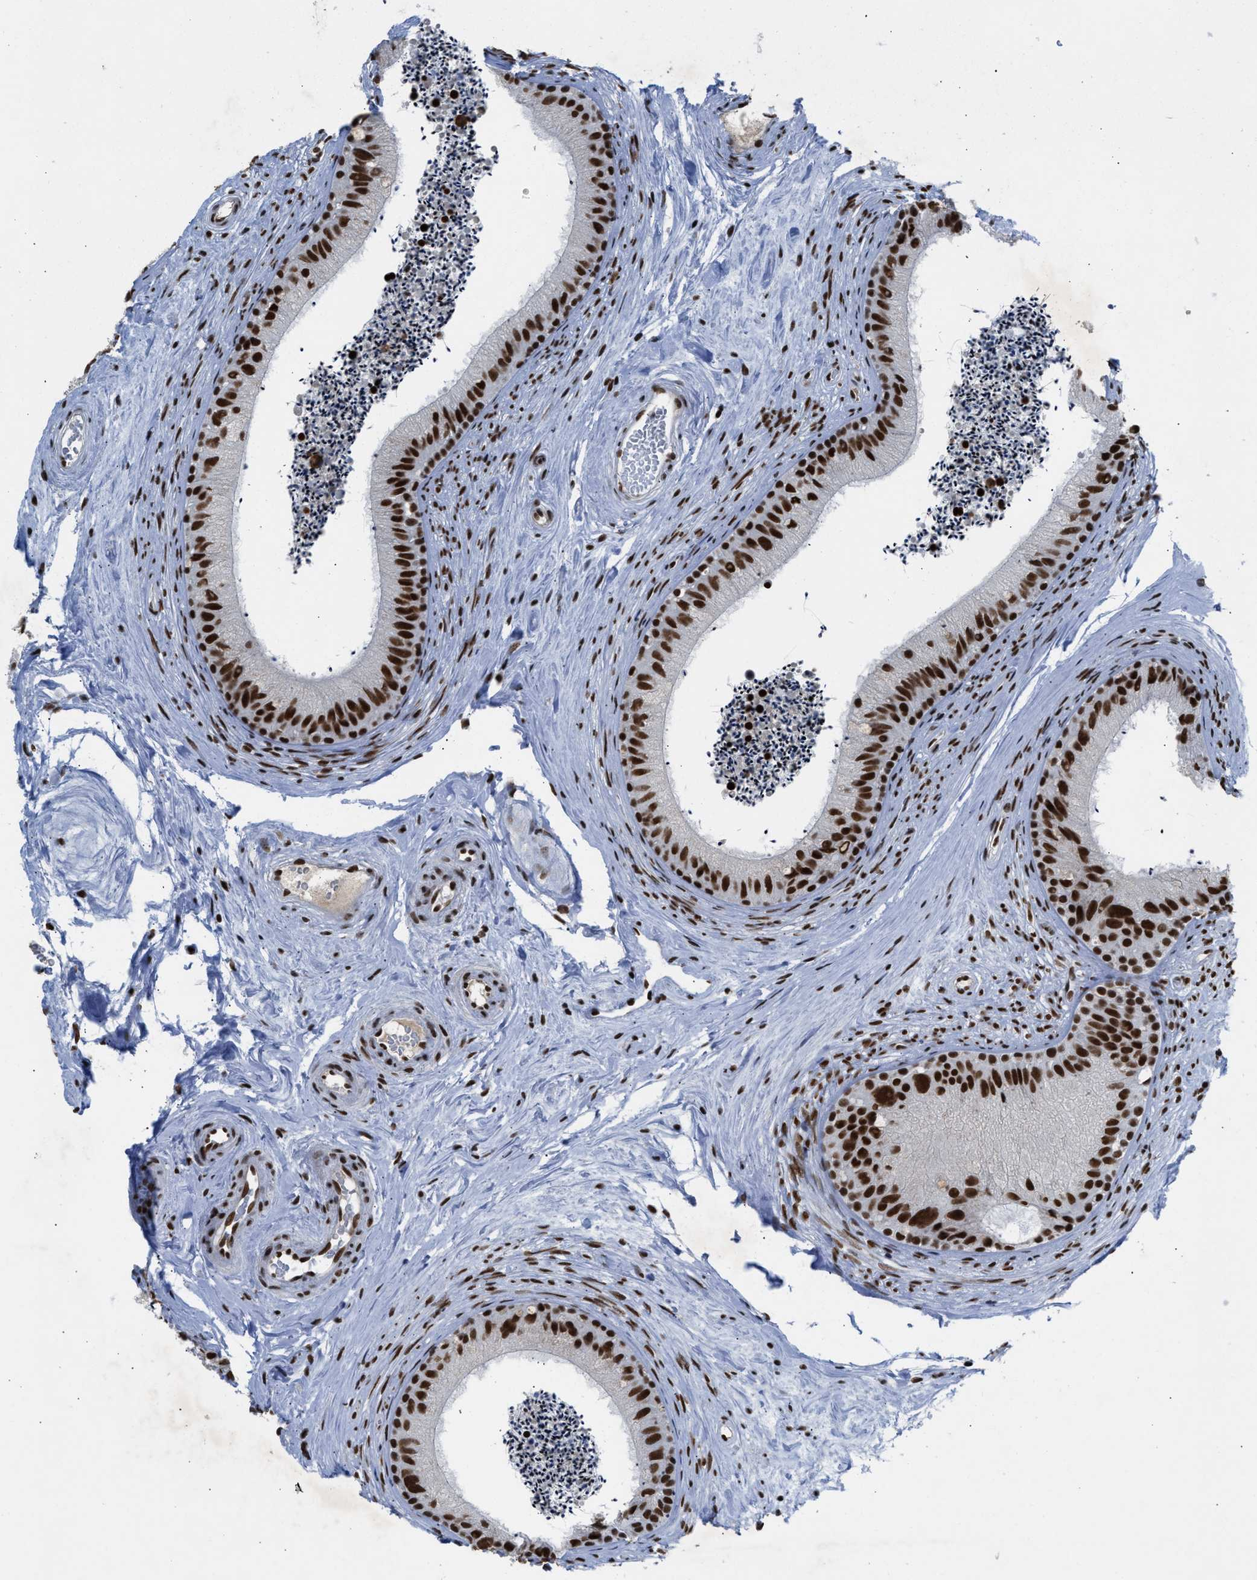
{"staining": {"intensity": "strong", "quantity": ">75%", "location": "nuclear"}, "tissue": "epididymis", "cell_type": "Glandular cells", "image_type": "normal", "snomed": [{"axis": "morphology", "description": "Normal tissue, NOS"}, {"axis": "topography", "description": "Epididymis"}], "caption": "This histopathology image shows IHC staining of unremarkable human epididymis, with high strong nuclear expression in about >75% of glandular cells.", "gene": "SCAF4", "patient": {"sex": "male", "age": 56}}